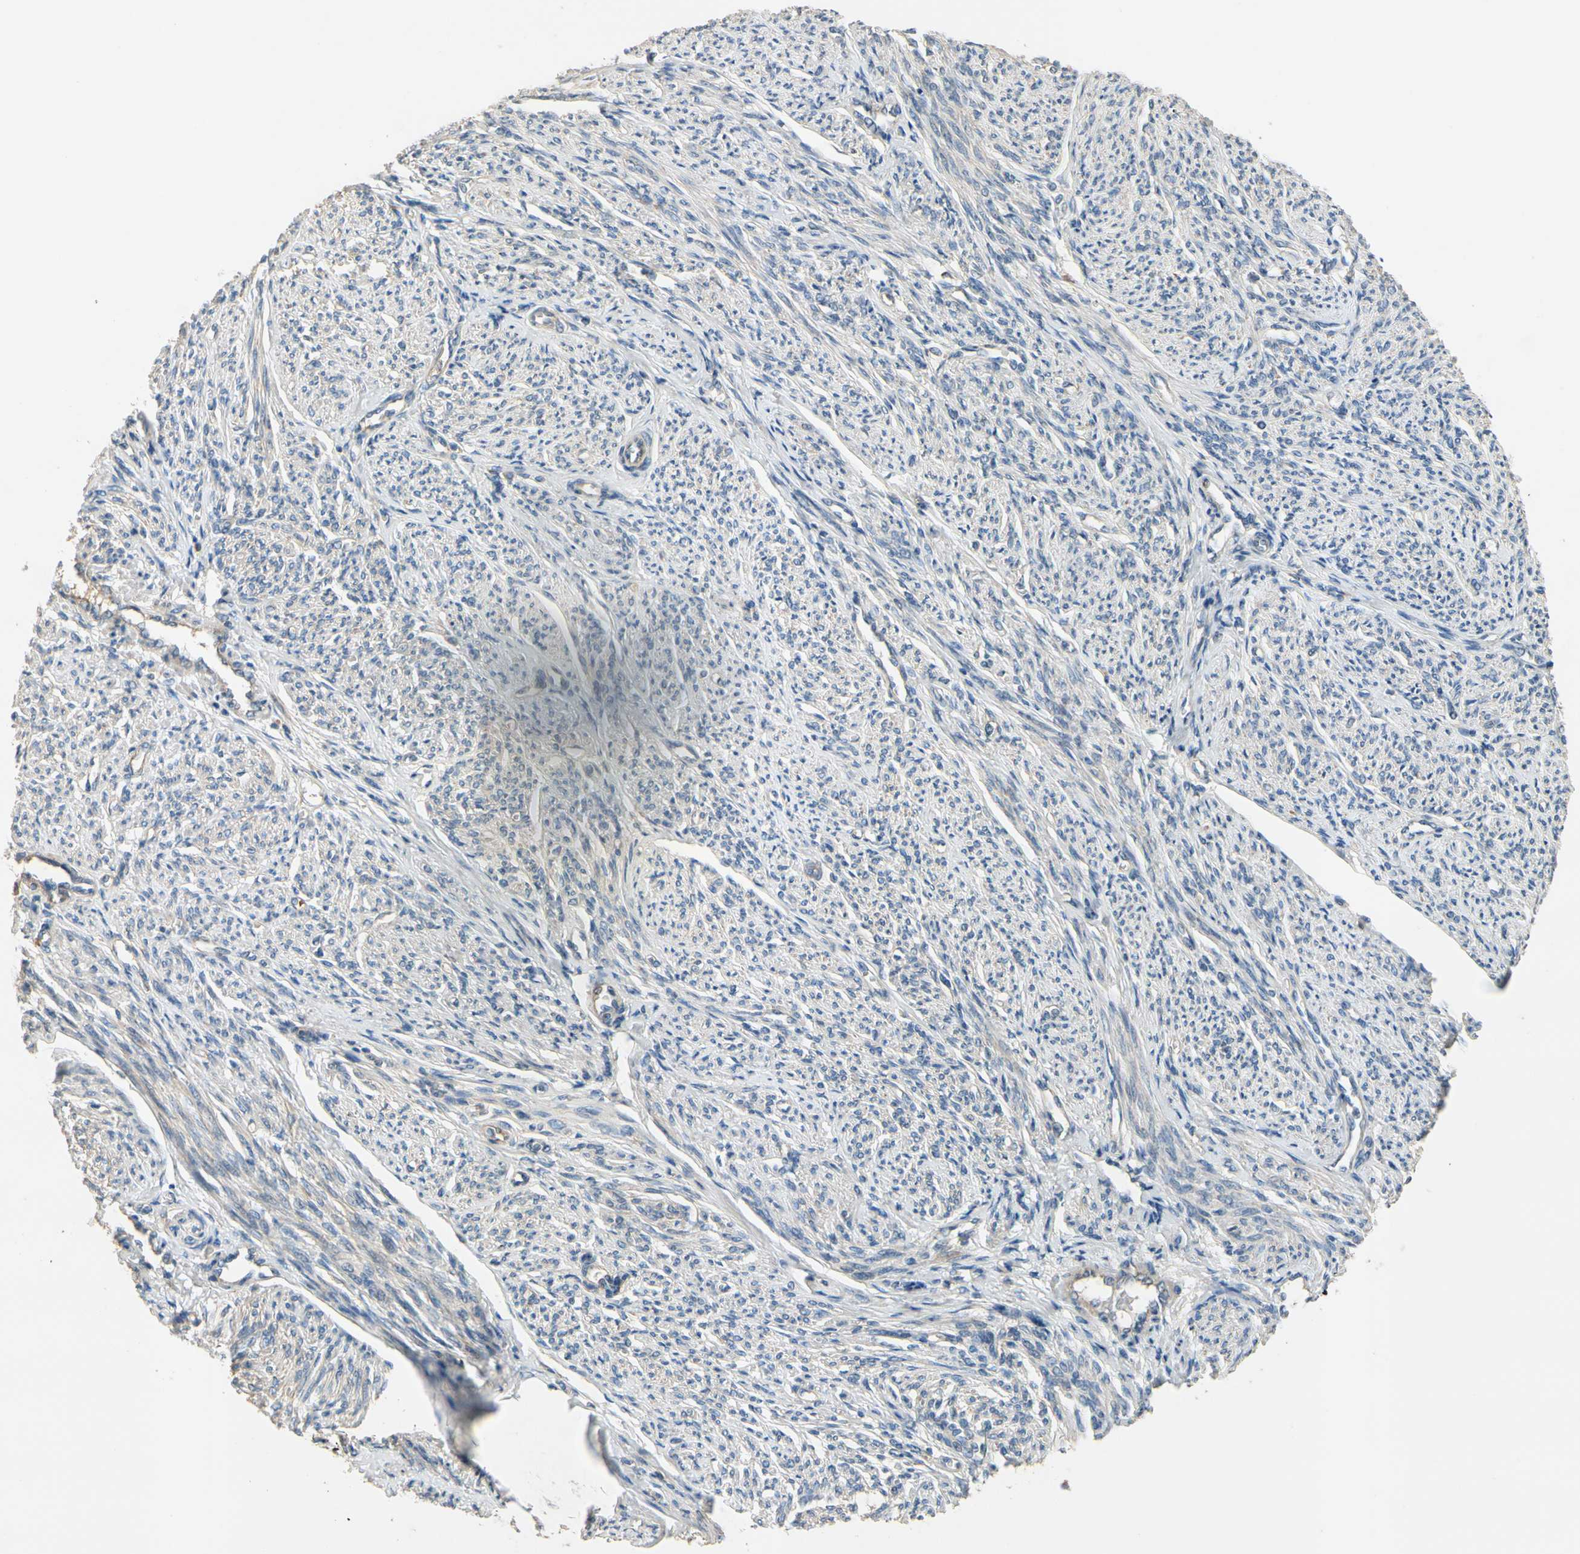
{"staining": {"intensity": "moderate", "quantity": ">75%", "location": "cytoplasmic/membranous"}, "tissue": "smooth muscle", "cell_type": "Smooth muscle cells", "image_type": "normal", "snomed": [{"axis": "morphology", "description": "Normal tissue, NOS"}, {"axis": "topography", "description": "Smooth muscle"}], "caption": "Smooth muscle cells exhibit moderate cytoplasmic/membranous expression in approximately >75% of cells in unremarkable smooth muscle.", "gene": "SIGLEC5", "patient": {"sex": "female", "age": 65}}